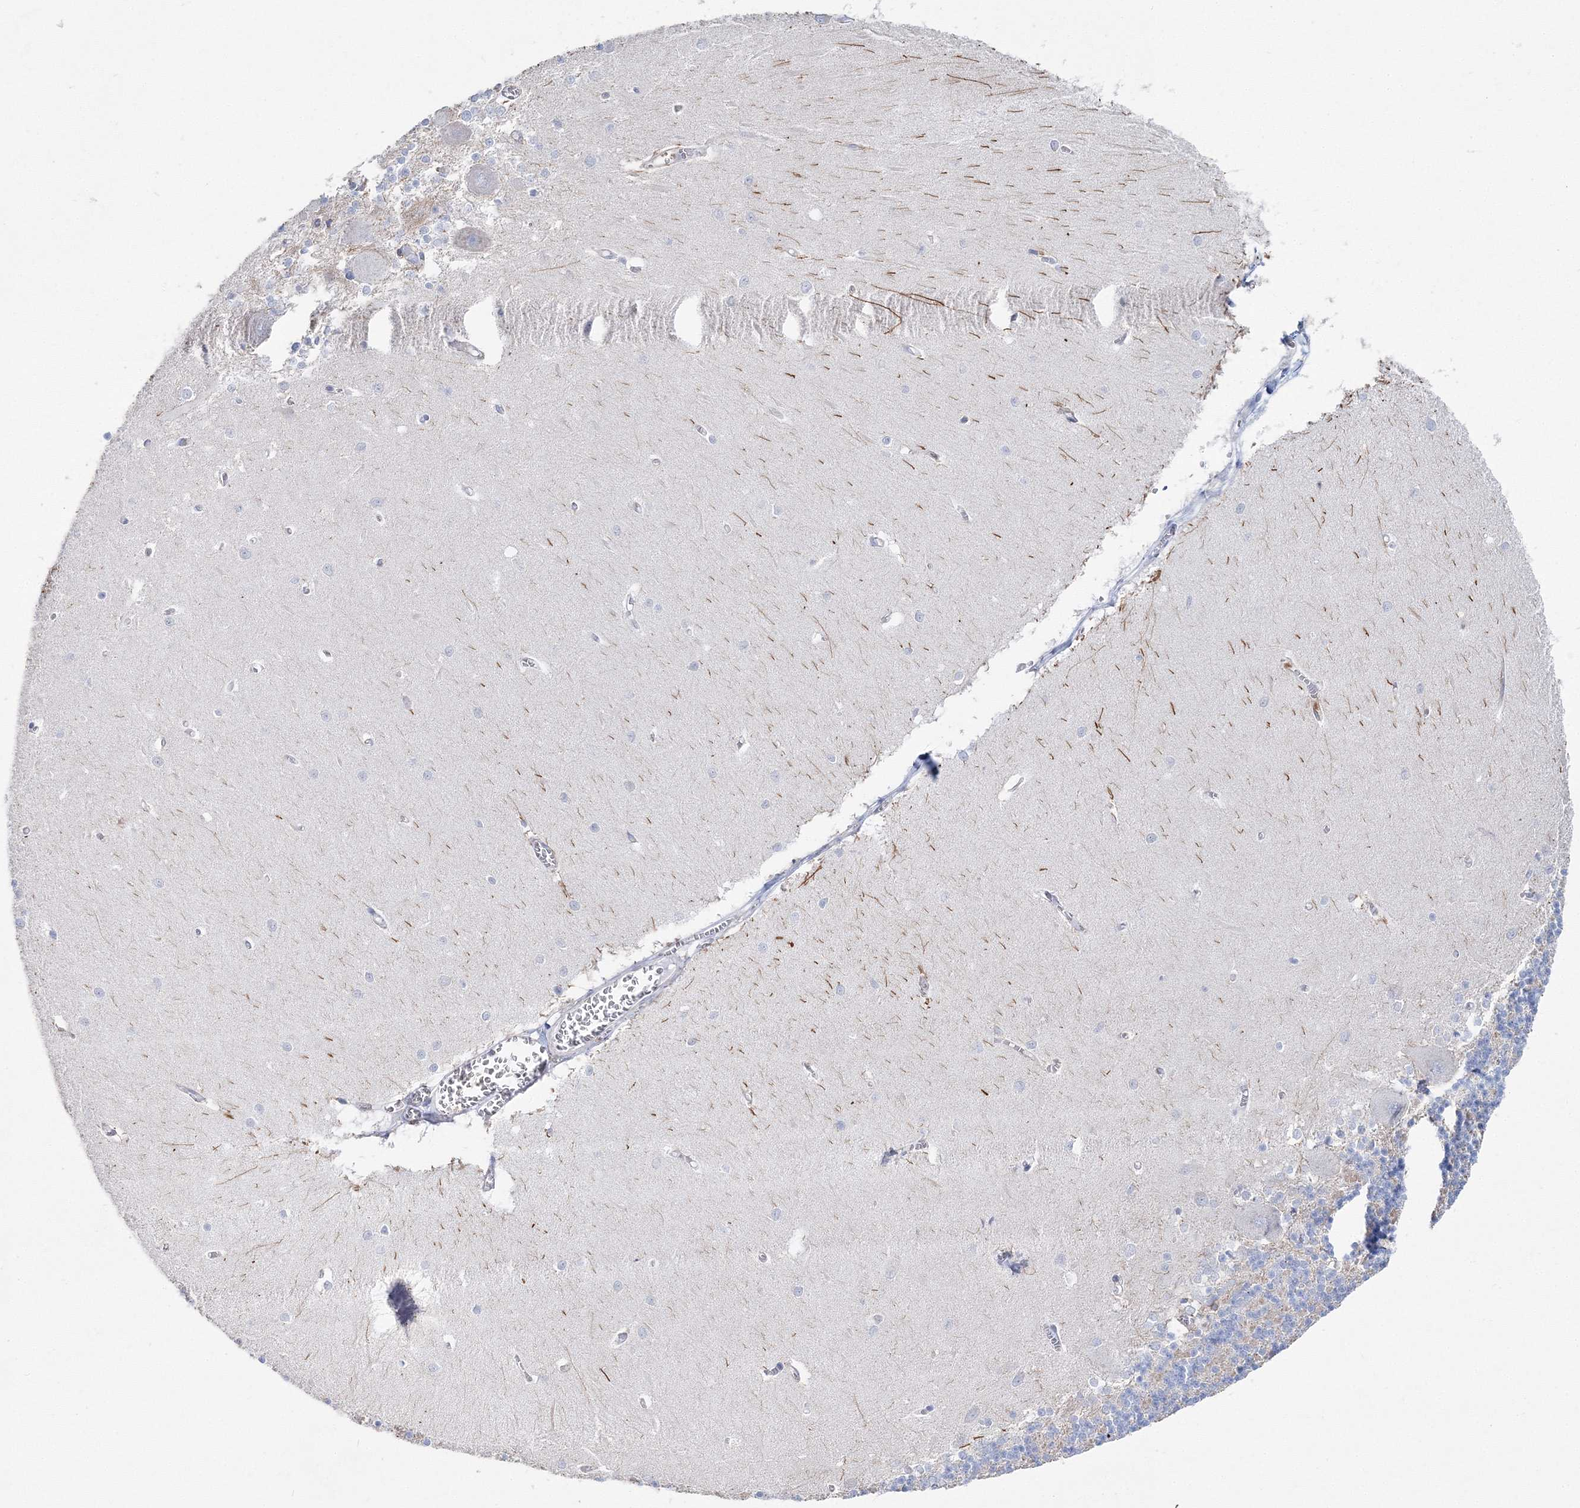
{"staining": {"intensity": "negative", "quantity": "none", "location": "none"}, "tissue": "cerebellum", "cell_type": "Cells in granular layer", "image_type": "normal", "snomed": [{"axis": "morphology", "description": "Normal tissue, NOS"}, {"axis": "topography", "description": "Cerebellum"}], "caption": "An IHC image of benign cerebellum is shown. There is no staining in cells in granular layer of cerebellum.", "gene": "HIBCH", "patient": {"sex": "male", "age": 37}}